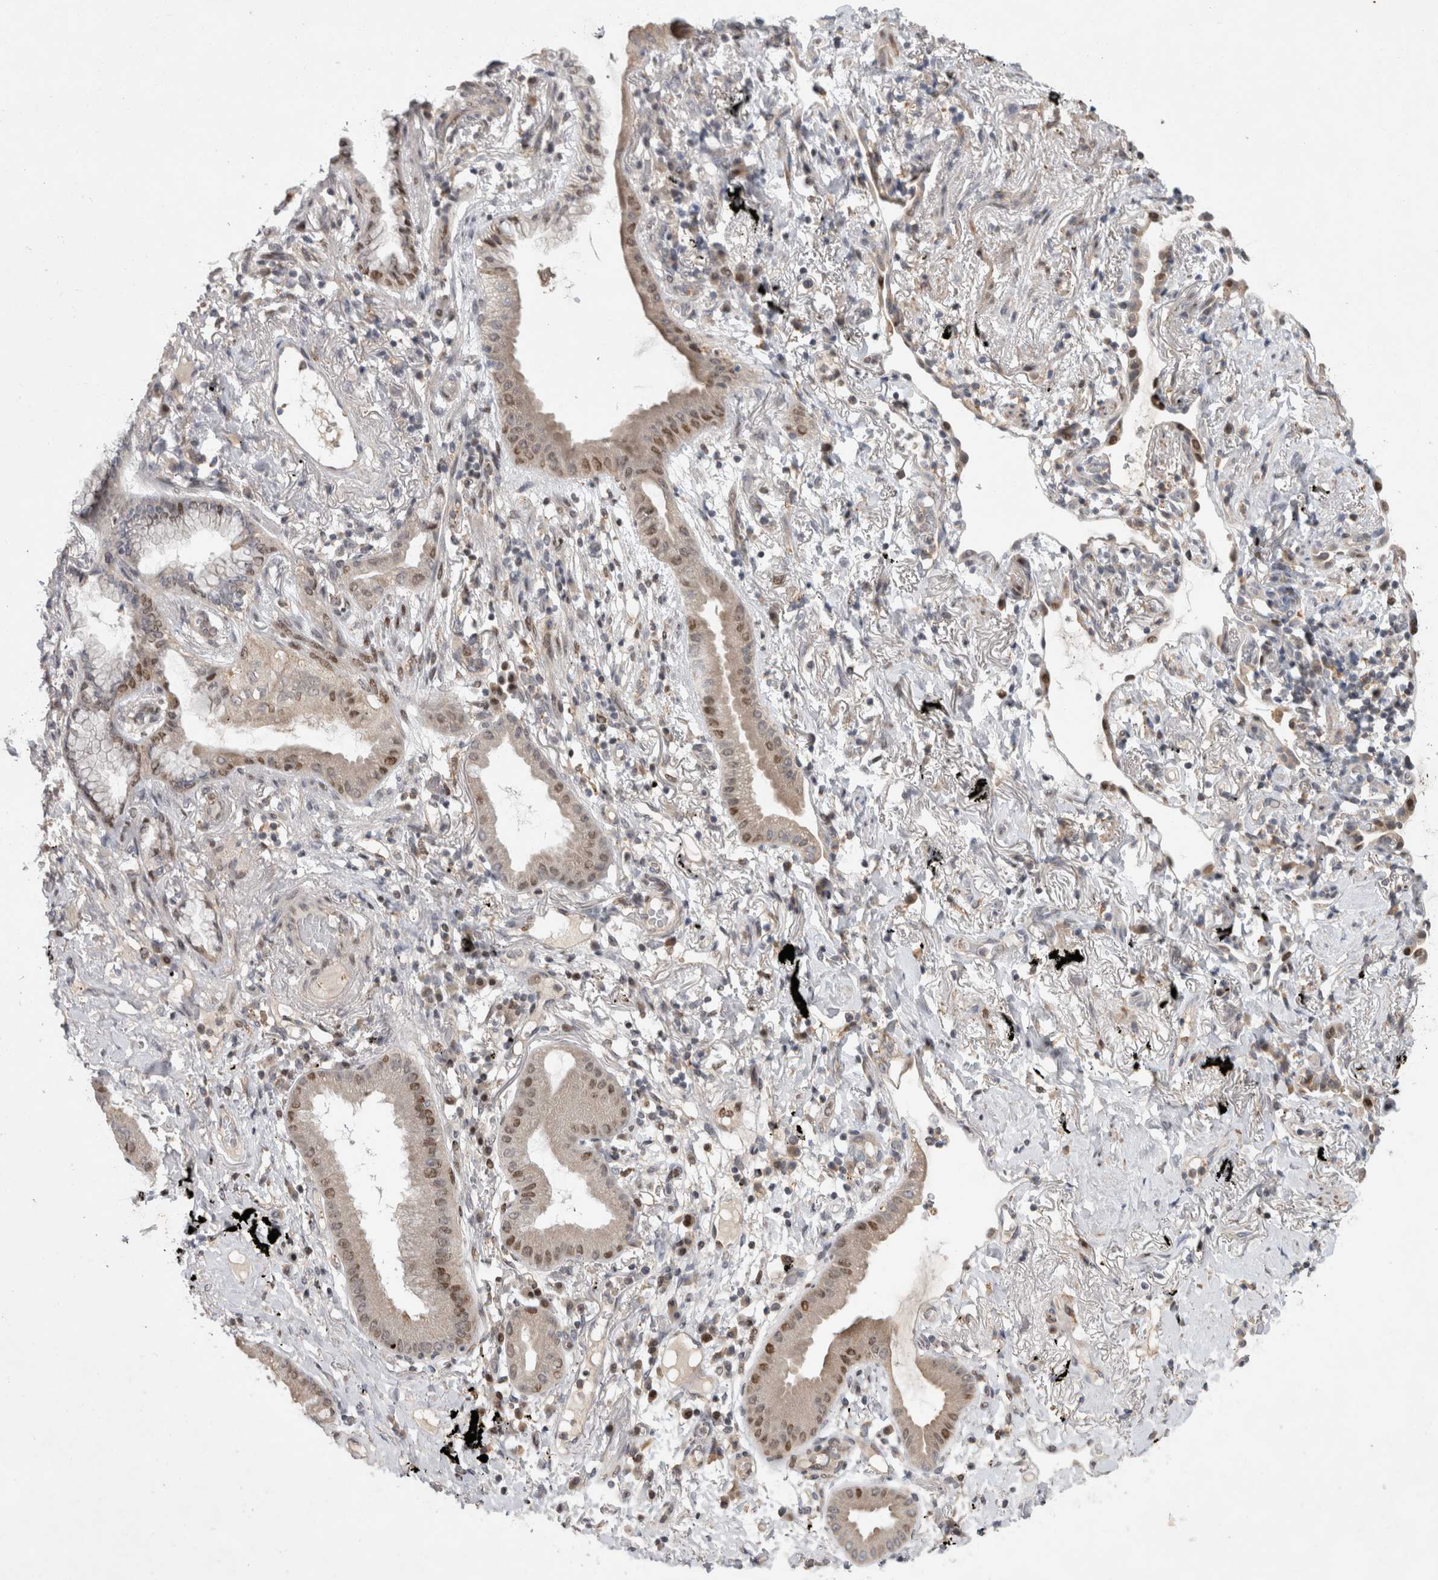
{"staining": {"intensity": "moderate", "quantity": "25%-75%", "location": "nuclear"}, "tissue": "lung cancer", "cell_type": "Tumor cells", "image_type": "cancer", "snomed": [{"axis": "morphology", "description": "Adenocarcinoma, NOS"}, {"axis": "topography", "description": "Lung"}], "caption": "Human adenocarcinoma (lung) stained for a protein (brown) displays moderate nuclear positive expression in approximately 25%-75% of tumor cells.", "gene": "C8orf58", "patient": {"sex": "female", "age": 70}}